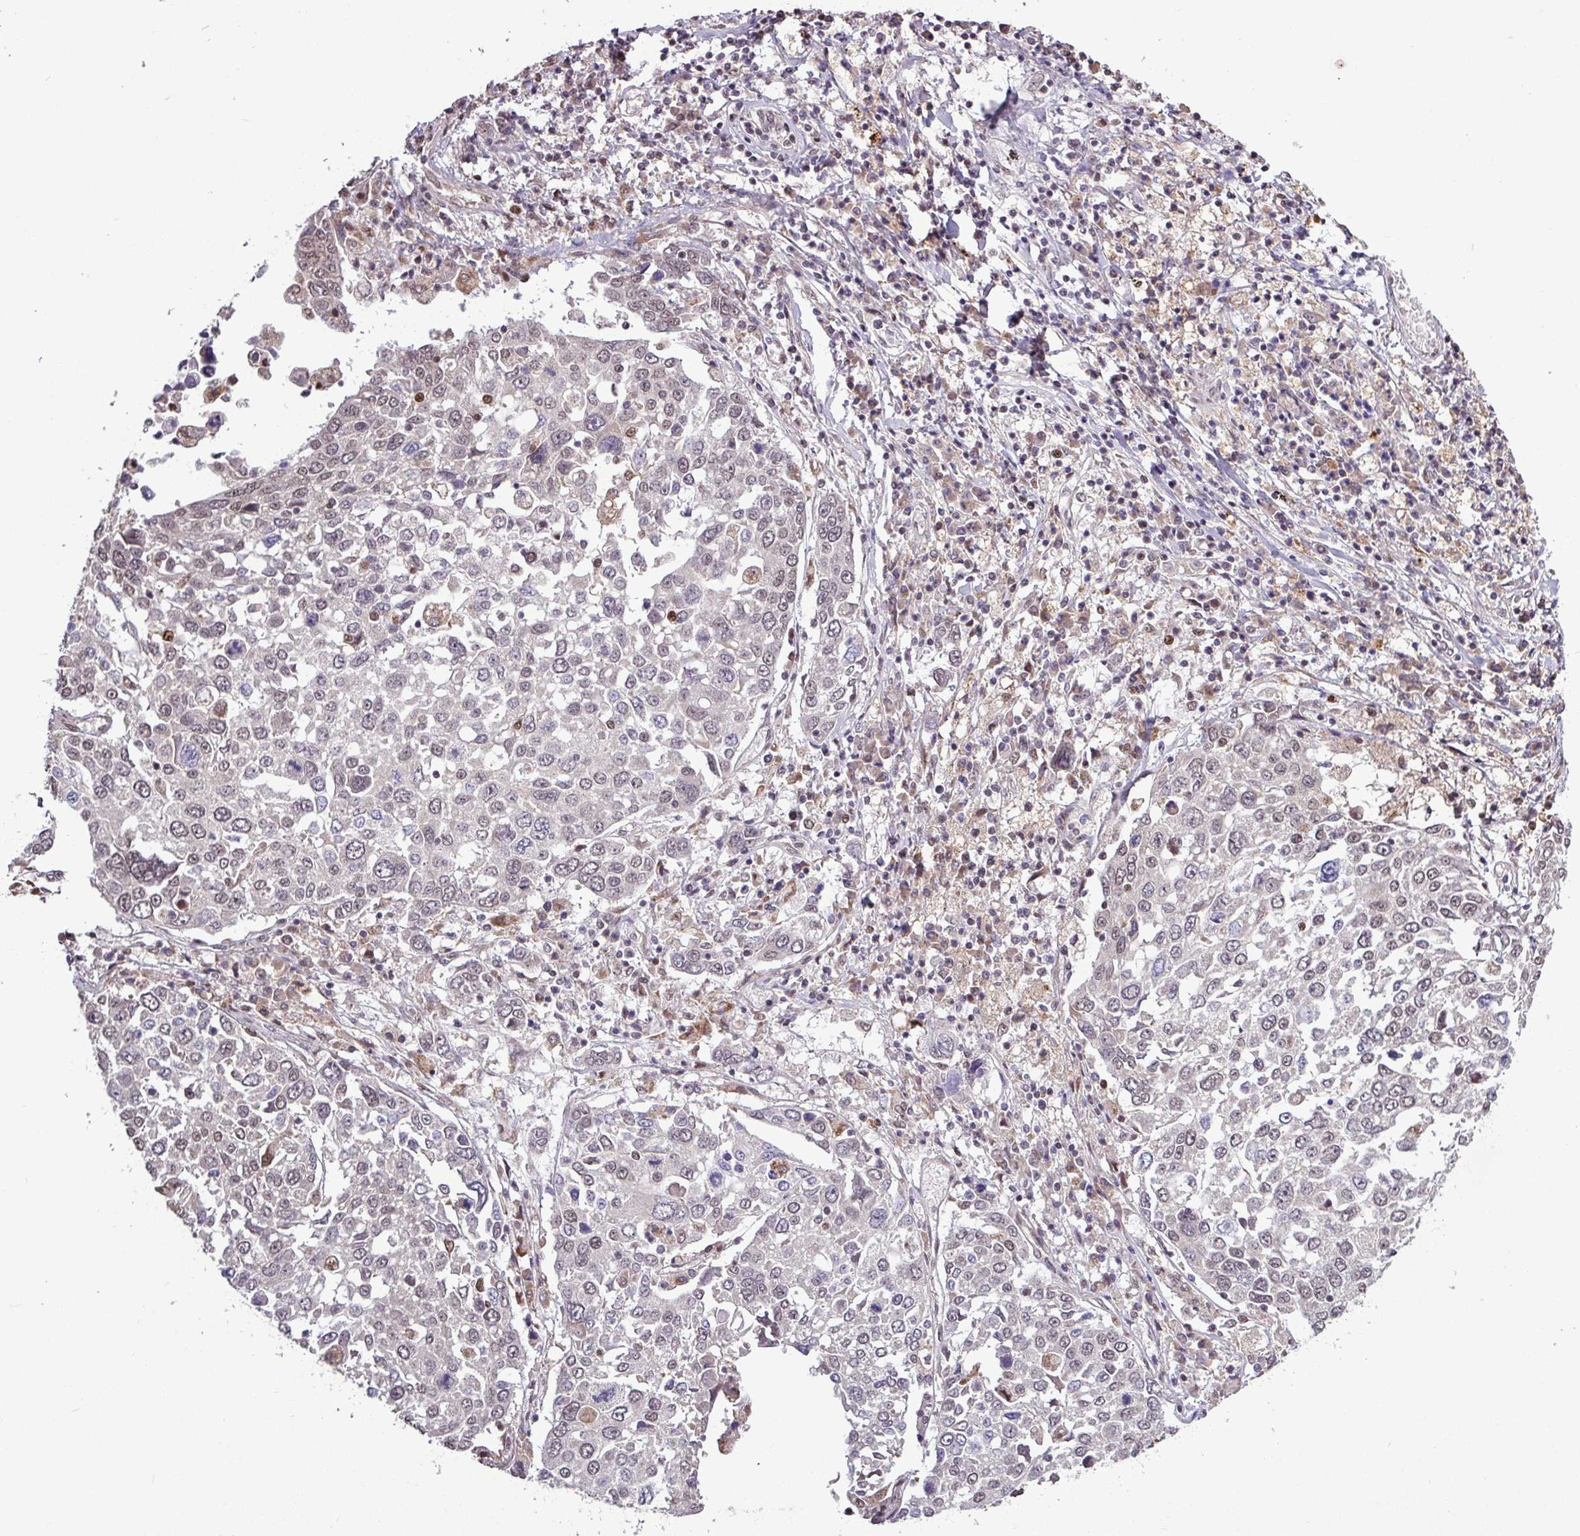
{"staining": {"intensity": "weak", "quantity": "<25%", "location": "nuclear"}, "tissue": "lung cancer", "cell_type": "Tumor cells", "image_type": "cancer", "snomed": [{"axis": "morphology", "description": "Squamous cell carcinoma, NOS"}, {"axis": "topography", "description": "Lung"}], "caption": "Tumor cells are negative for protein expression in human lung cancer (squamous cell carcinoma).", "gene": "SKIC2", "patient": {"sex": "male", "age": 65}}